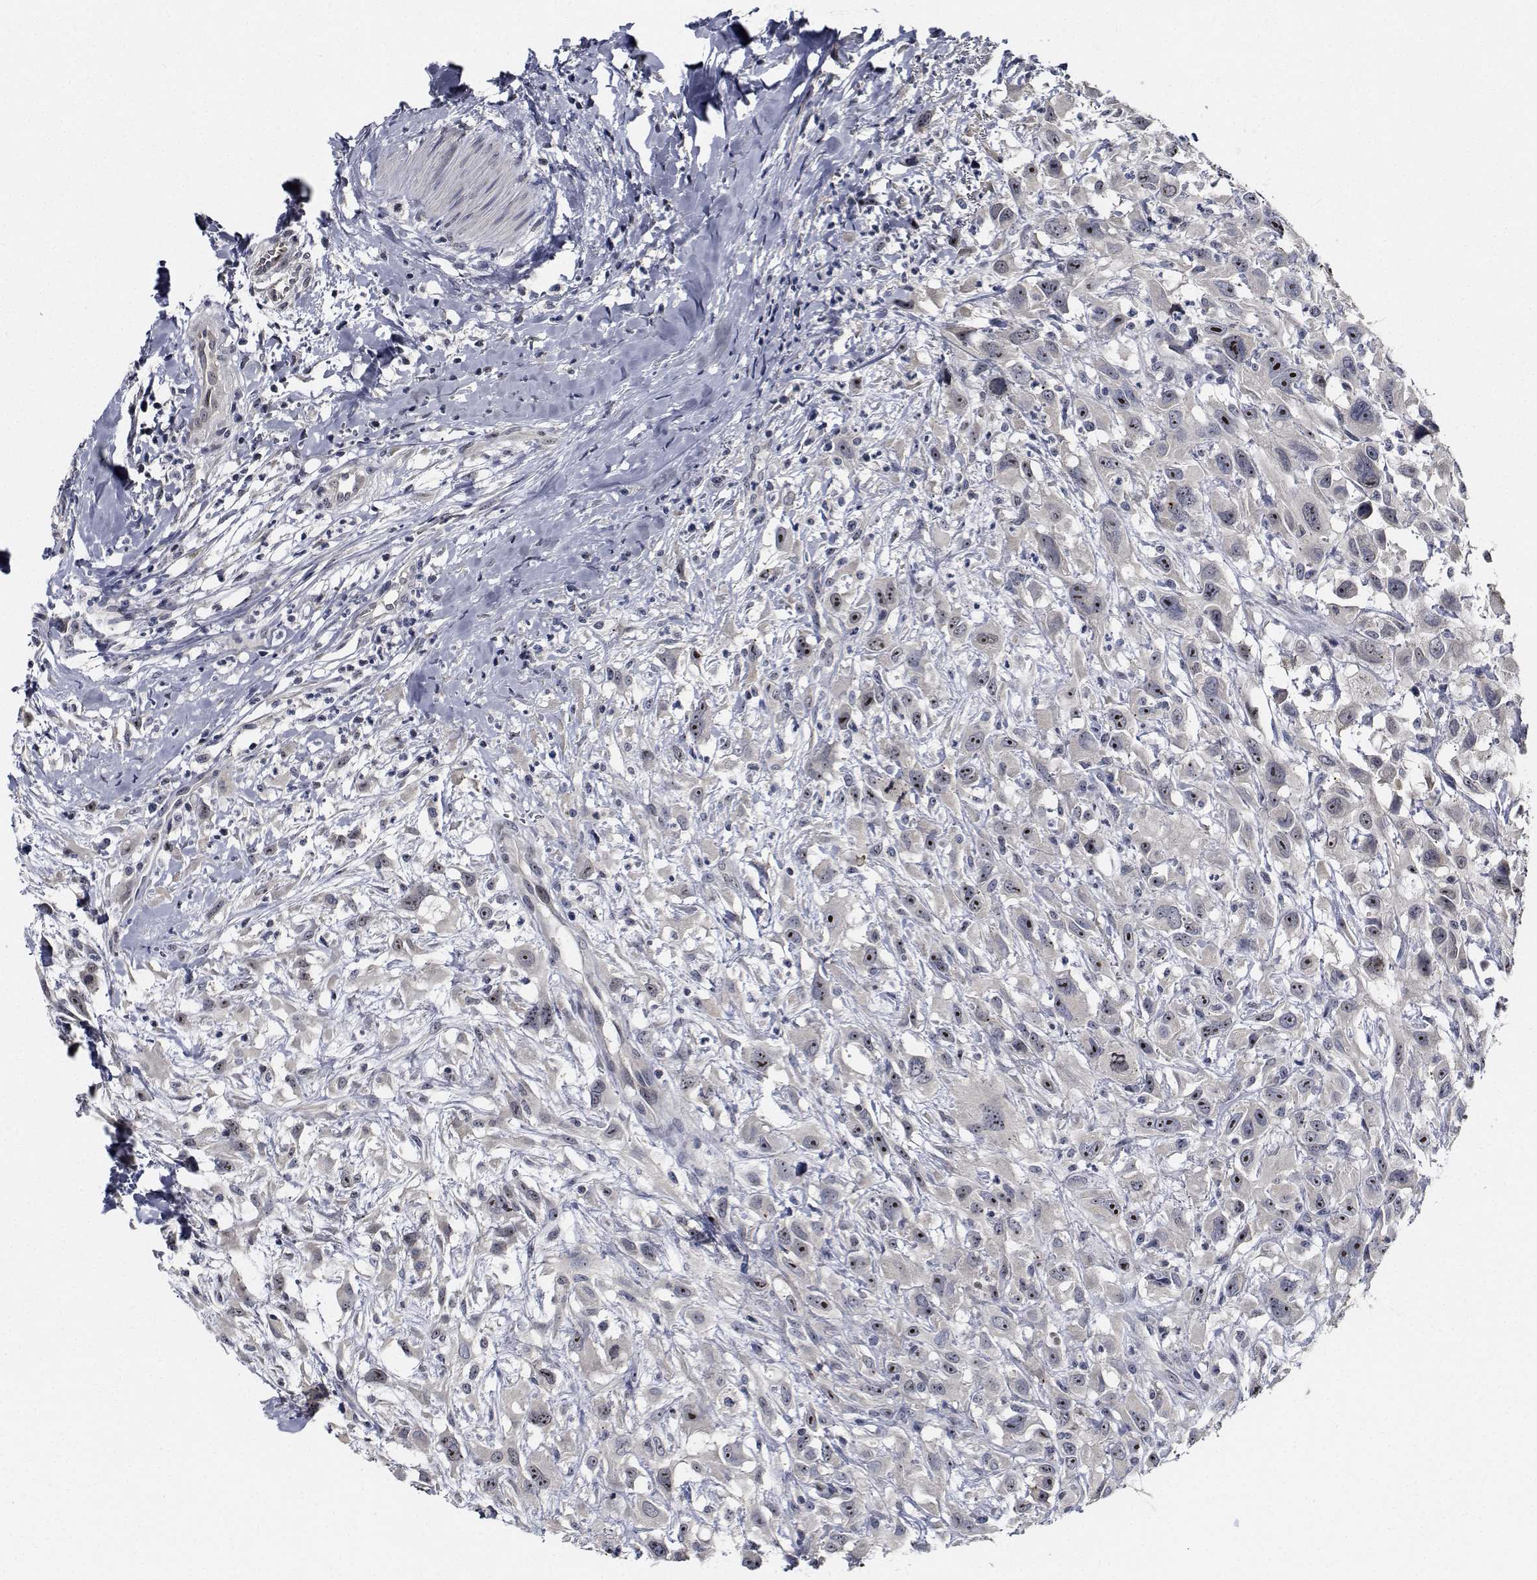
{"staining": {"intensity": "moderate", "quantity": "25%-75%", "location": "nuclear"}, "tissue": "head and neck cancer", "cell_type": "Tumor cells", "image_type": "cancer", "snomed": [{"axis": "morphology", "description": "Squamous cell carcinoma, NOS"}, {"axis": "morphology", "description": "Squamous cell carcinoma, metastatic, NOS"}, {"axis": "topography", "description": "Oral tissue"}, {"axis": "topography", "description": "Head-Neck"}], "caption": "Immunohistochemistry of human head and neck cancer exhibits medium levels of moderate nuclear positivity in approximately 25%-75% of tumor cells.", "gene": "NVL", "patient": {"sex": "female", "age": 85}}